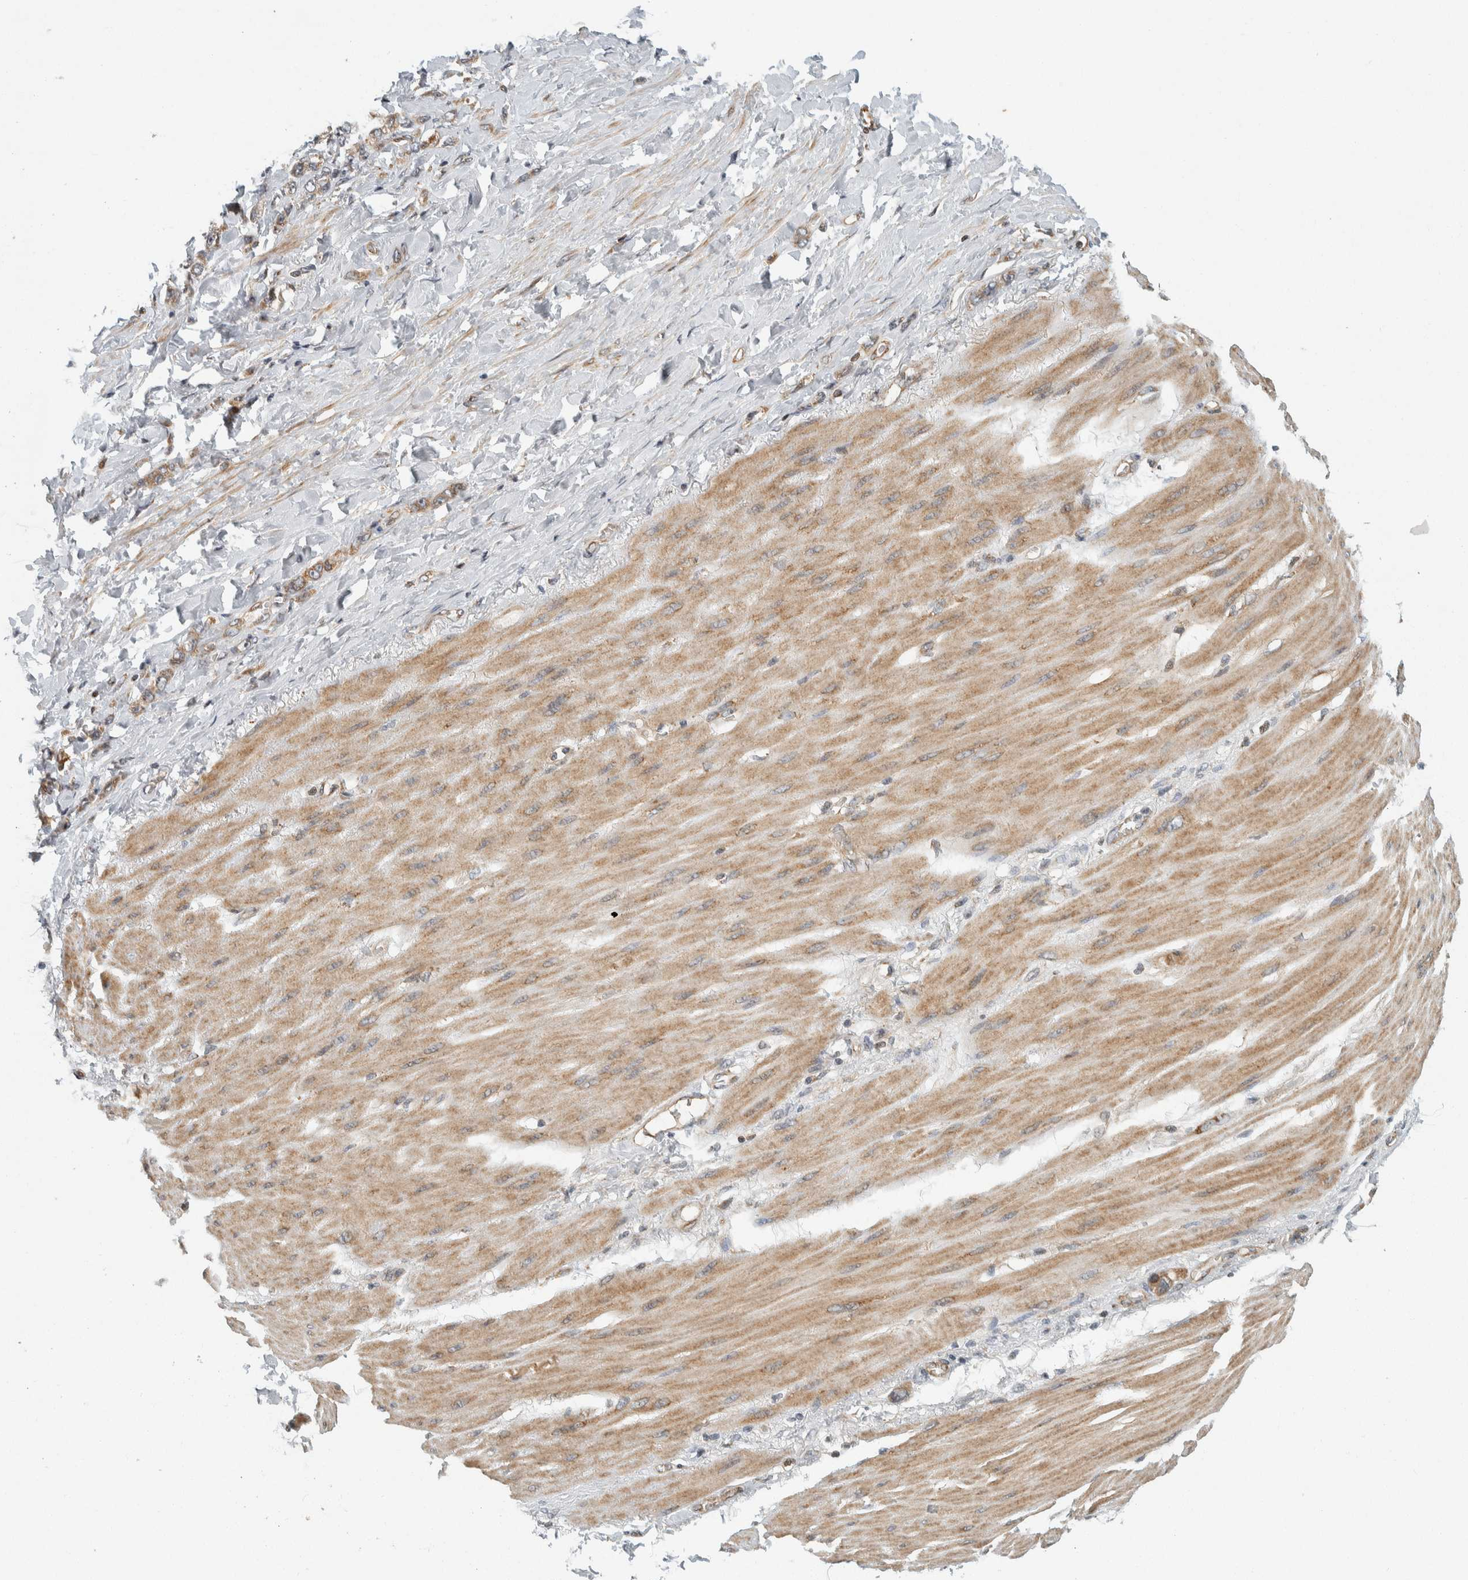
{"staining": {"intensity": "weak", "quantity": "<25%", "location": "cytoplasmic/membranous"}, "tissue": "stomach cancer", "cell_type": "Tumor cells", "image_type": "cancer", "snomed": [{"axis": "morphology", "description": "Normal tissue, NOS"}, {"axis": "morphology", "description": "Adenocarcinoma, NOS"}, {"axis": "topography", "description": "Stomach"}], "caption": "Adenocarcinoma (stomach) was stained to show a protein in brown. There is no significant expression in tumor cells. Nuclei are stained in blue.", "gene": "AFP", "patient": {"sex": "male", "age": 82}}